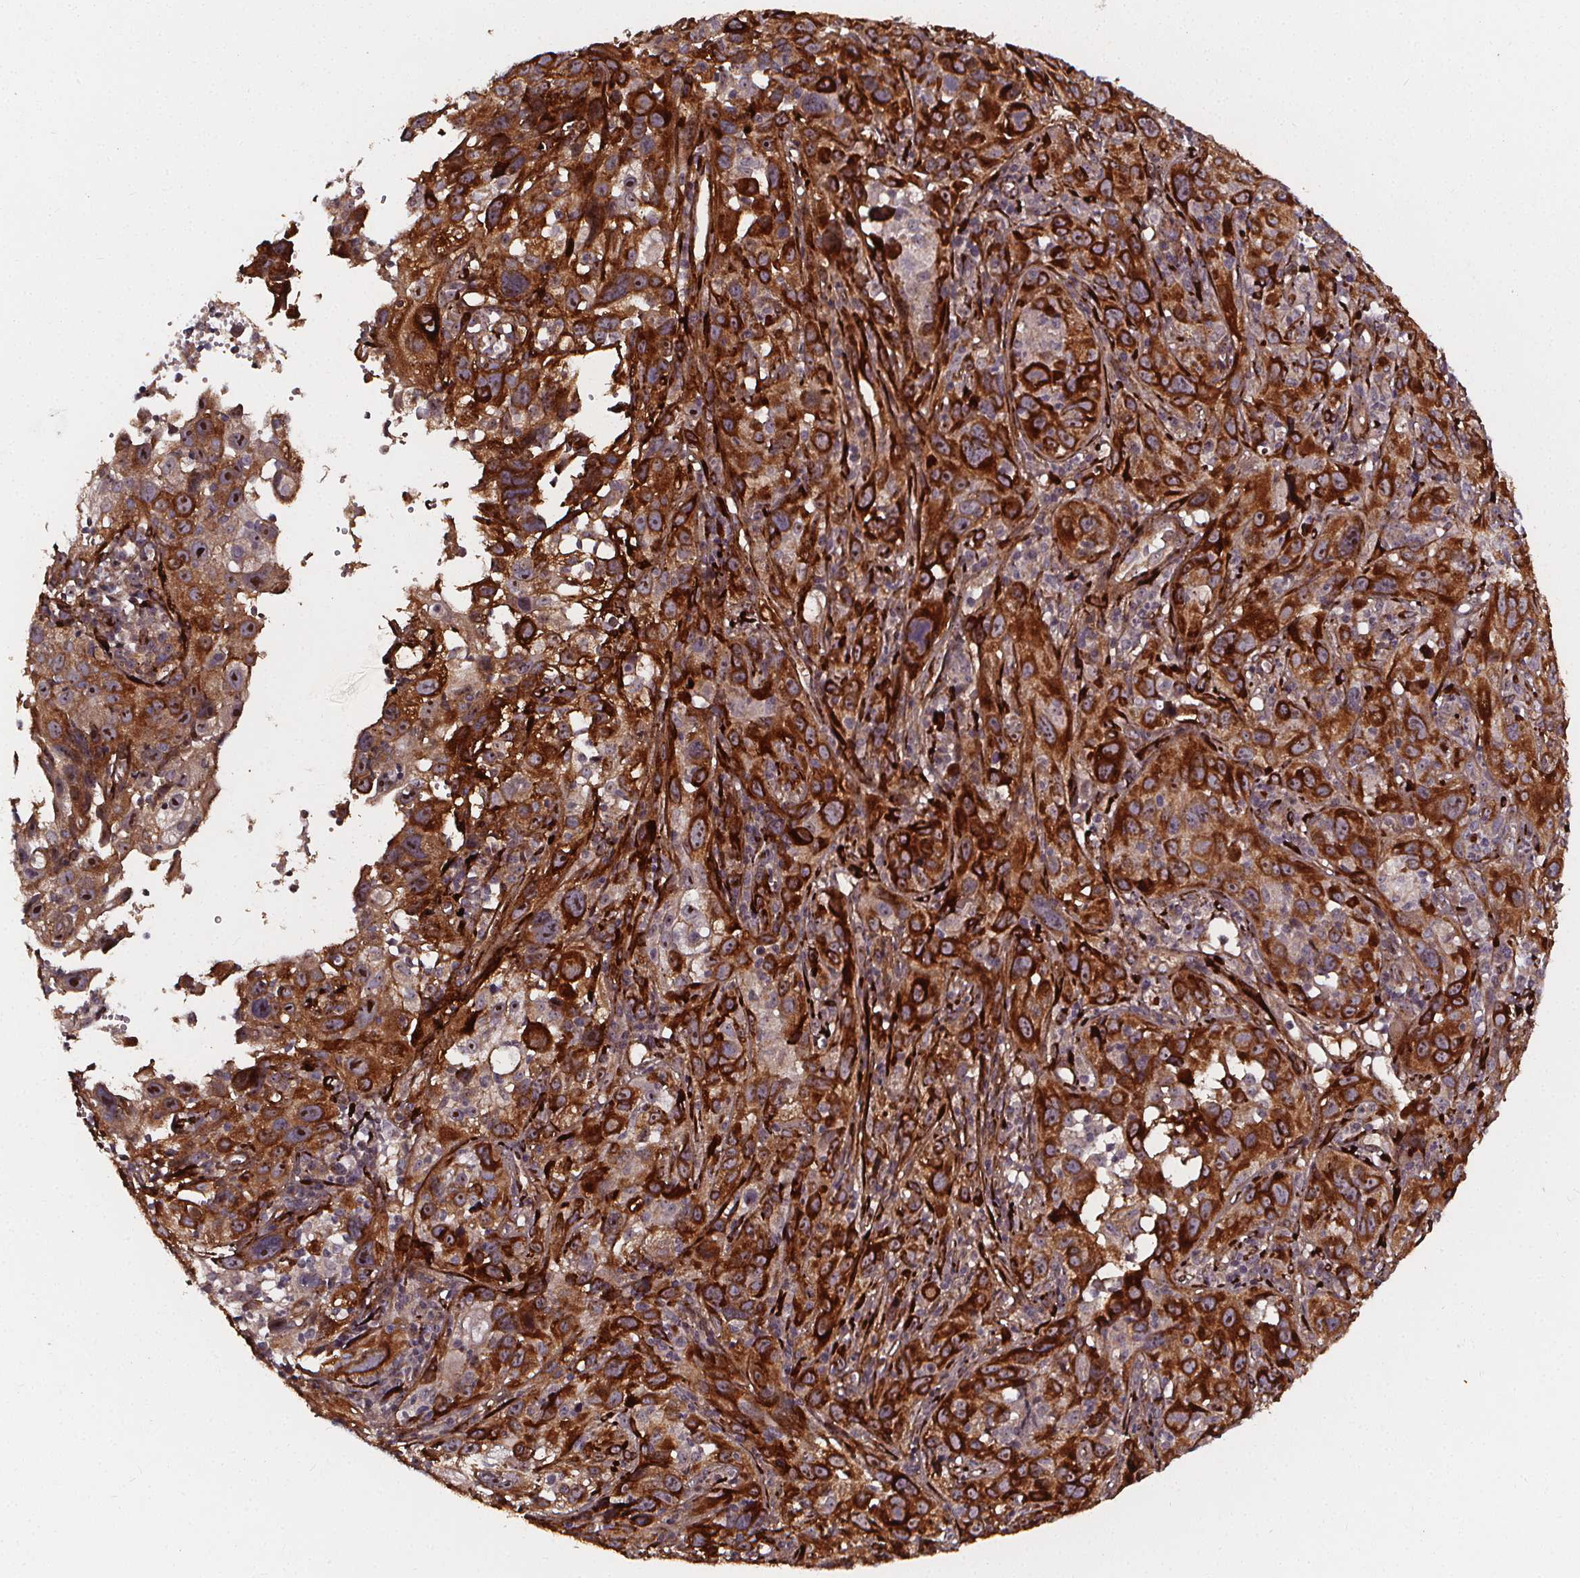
{"staining": {"intensity": "strong", "quantity": "25%-75%", "location": "cytoplasmic/membranous"}, "tissue": "cervical cancer", "cell_type": "Tumor cells", "image_type": "cancer", "snomed": [{"axis": "morphology", "description": "Squamous cell carcinoma, NOS"}, {"axis": "topography", "description": "Cervix"}], "caption": "DAB immunohistochemical staining of human squamous cell carcinoma (cervical) exhibits strong cytoplasmic/membranous protein expression in approximately 25%-75% of tumor cells.", "gene": "AEBP1", "patient": {"sex": "female", "age": 37}}